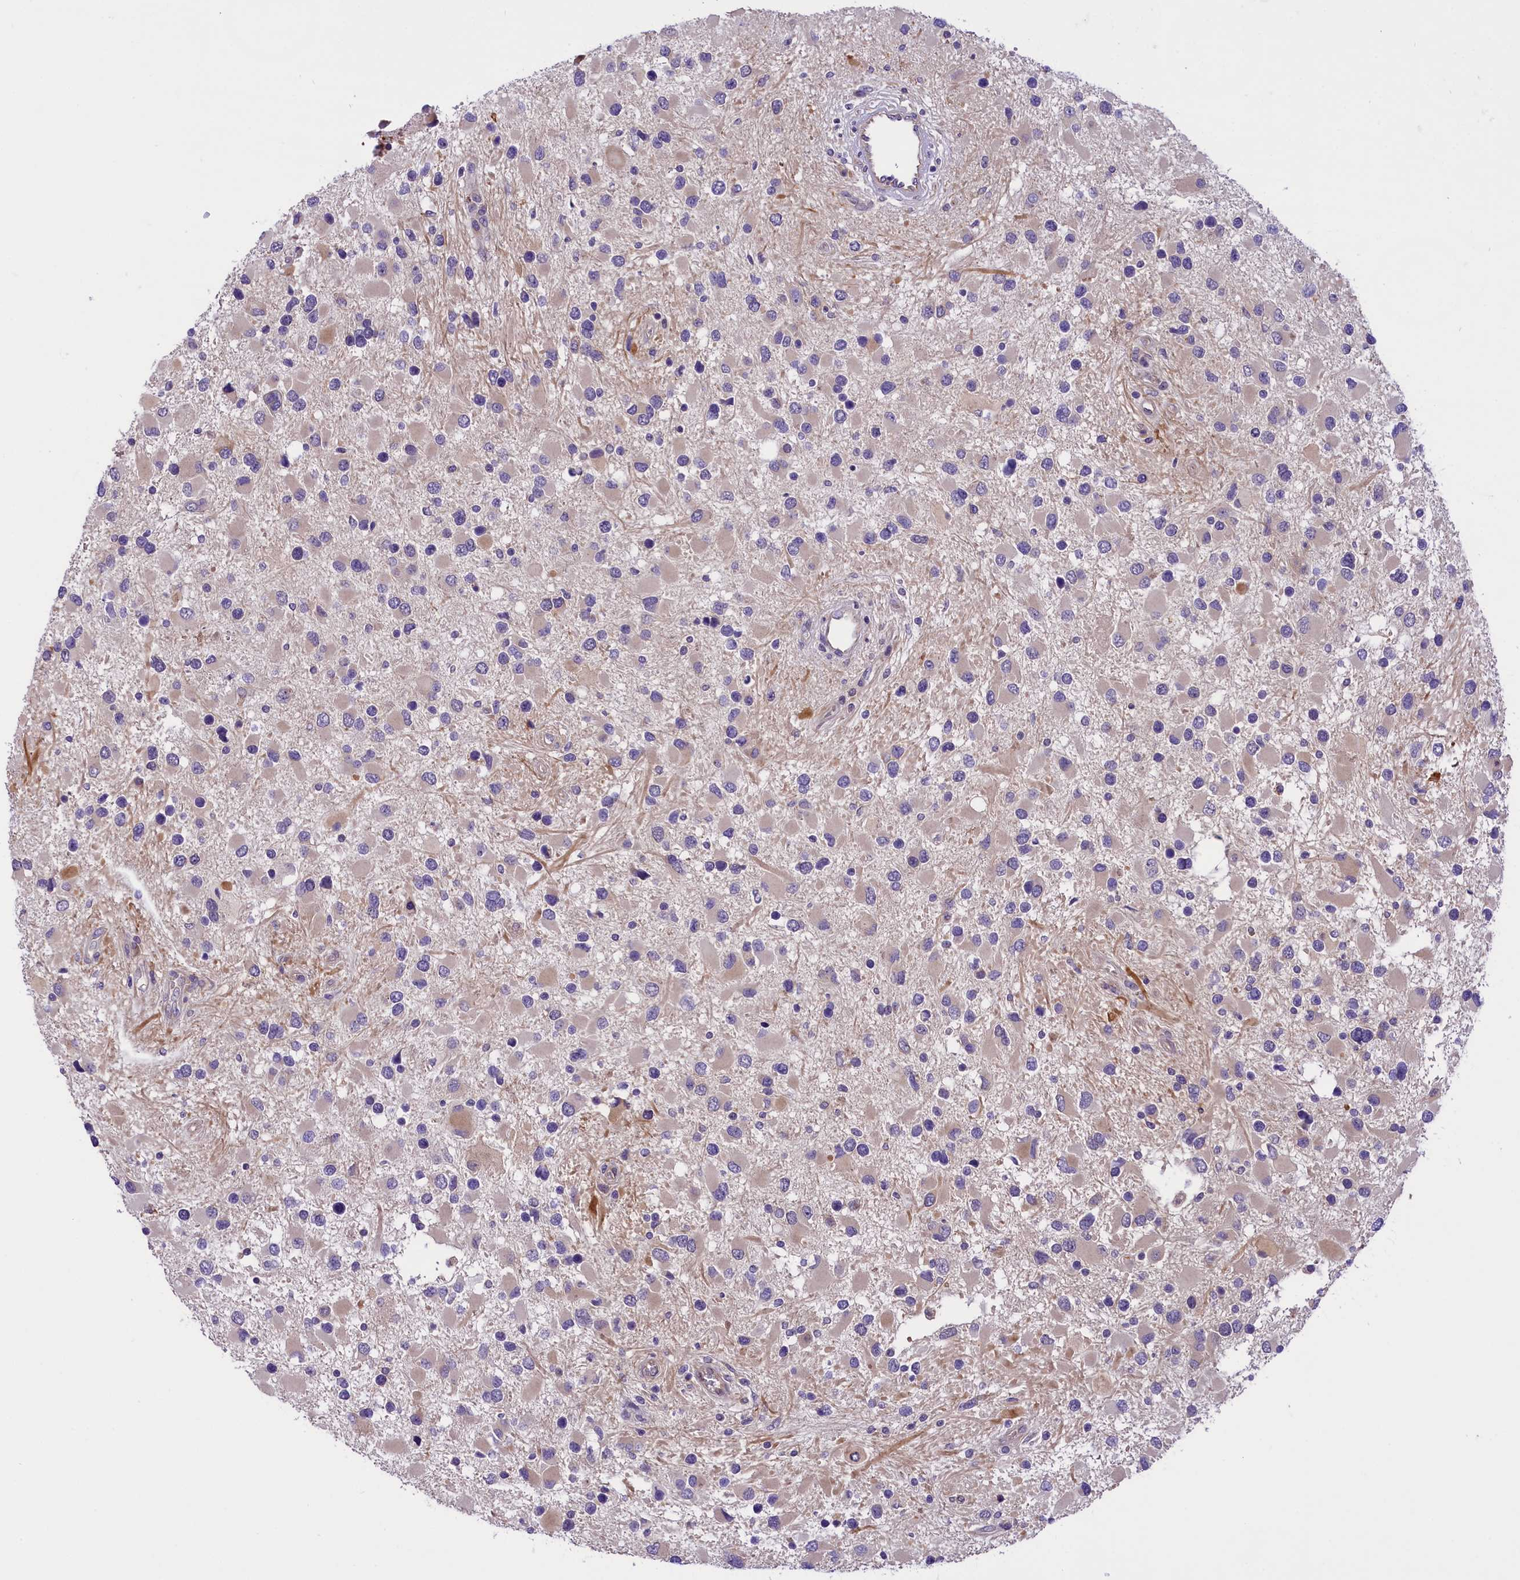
{"staining": {"intensity": "negative", "quantity": "none", "location": "none"}, "tissue": "glioma", "cell_type": "Tumor cells", "image_type": "cancer", "snomed": [{"axis": "morphology", "description": "Glioma, malignant, High grade"}, {"axis": "topography", "description": "Brain"}], "caption": "Immunohistochemistry photomicrograph of neoplastic tissue: malignant glioma (high-grade) stained with DAB shows no significant protein positivity in tumor cells. (DAB (3,3'-diaminobenzidine) IHC, high magnification).", "gene": "CCDC32", "patient": {"sex": "male", "age": 53}}